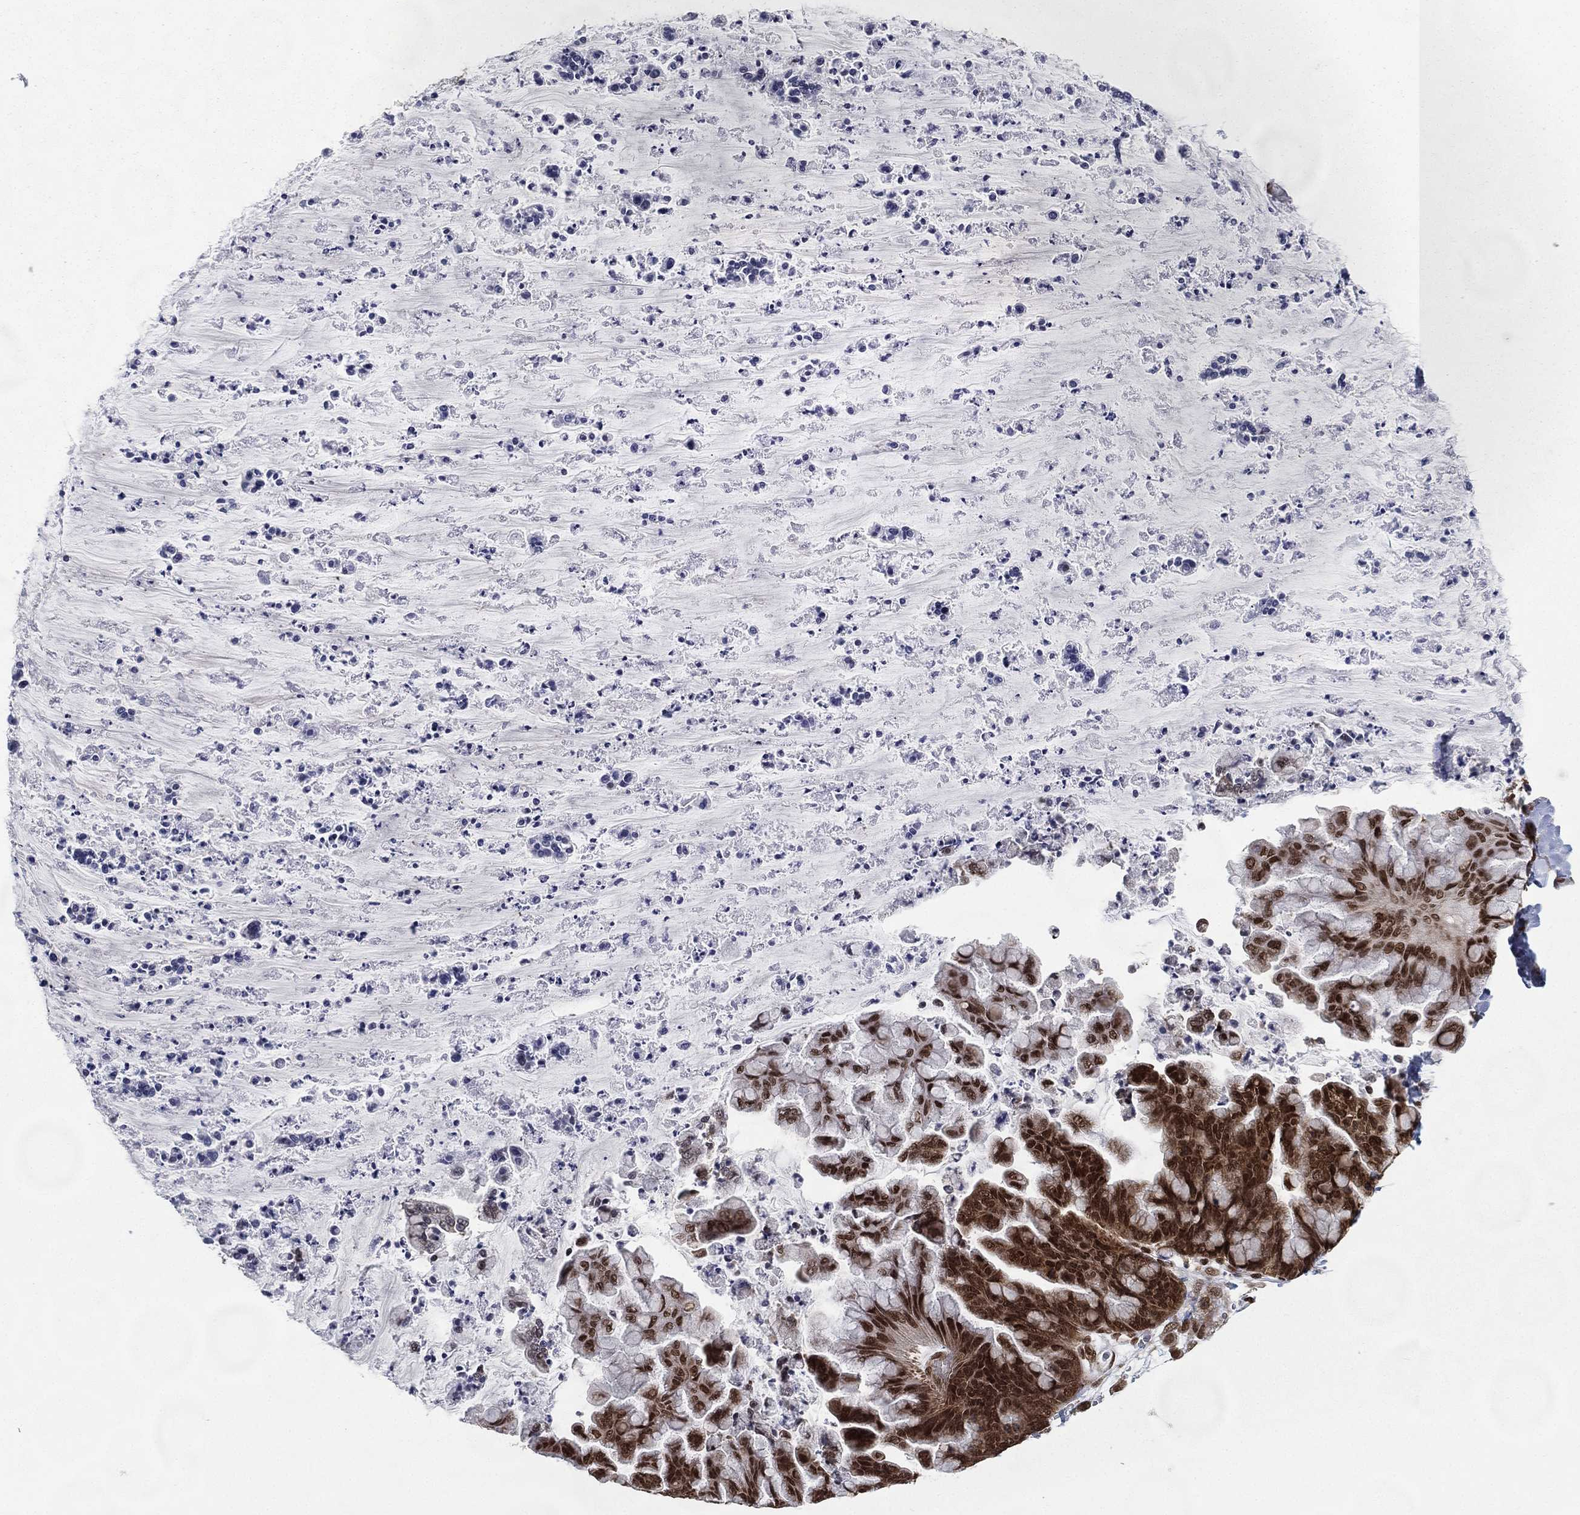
{"staining": {"intensity": "strong", "quantity": ">75%", "location": "nuclear"}, "tissue": "ovarian cancer", "cell_type": "Tumor cells", "image_type": "cancer", "snomed": [{"axis": "morphology", "description": "Cystadenocarcinoma, mucinous, NOS"}, {"axis": "topography", "description": "Ovary"}], "caption": "Mucinous cystadenocarcinoma (ovarian) tissue reveals strong nuclear positivity in about >75% of tumor cells (DAB IHC, brown staining for protein, blue staining for nuclei).", "gene": "FUBP3", "patient": {"sex": "female", "age": 67}}